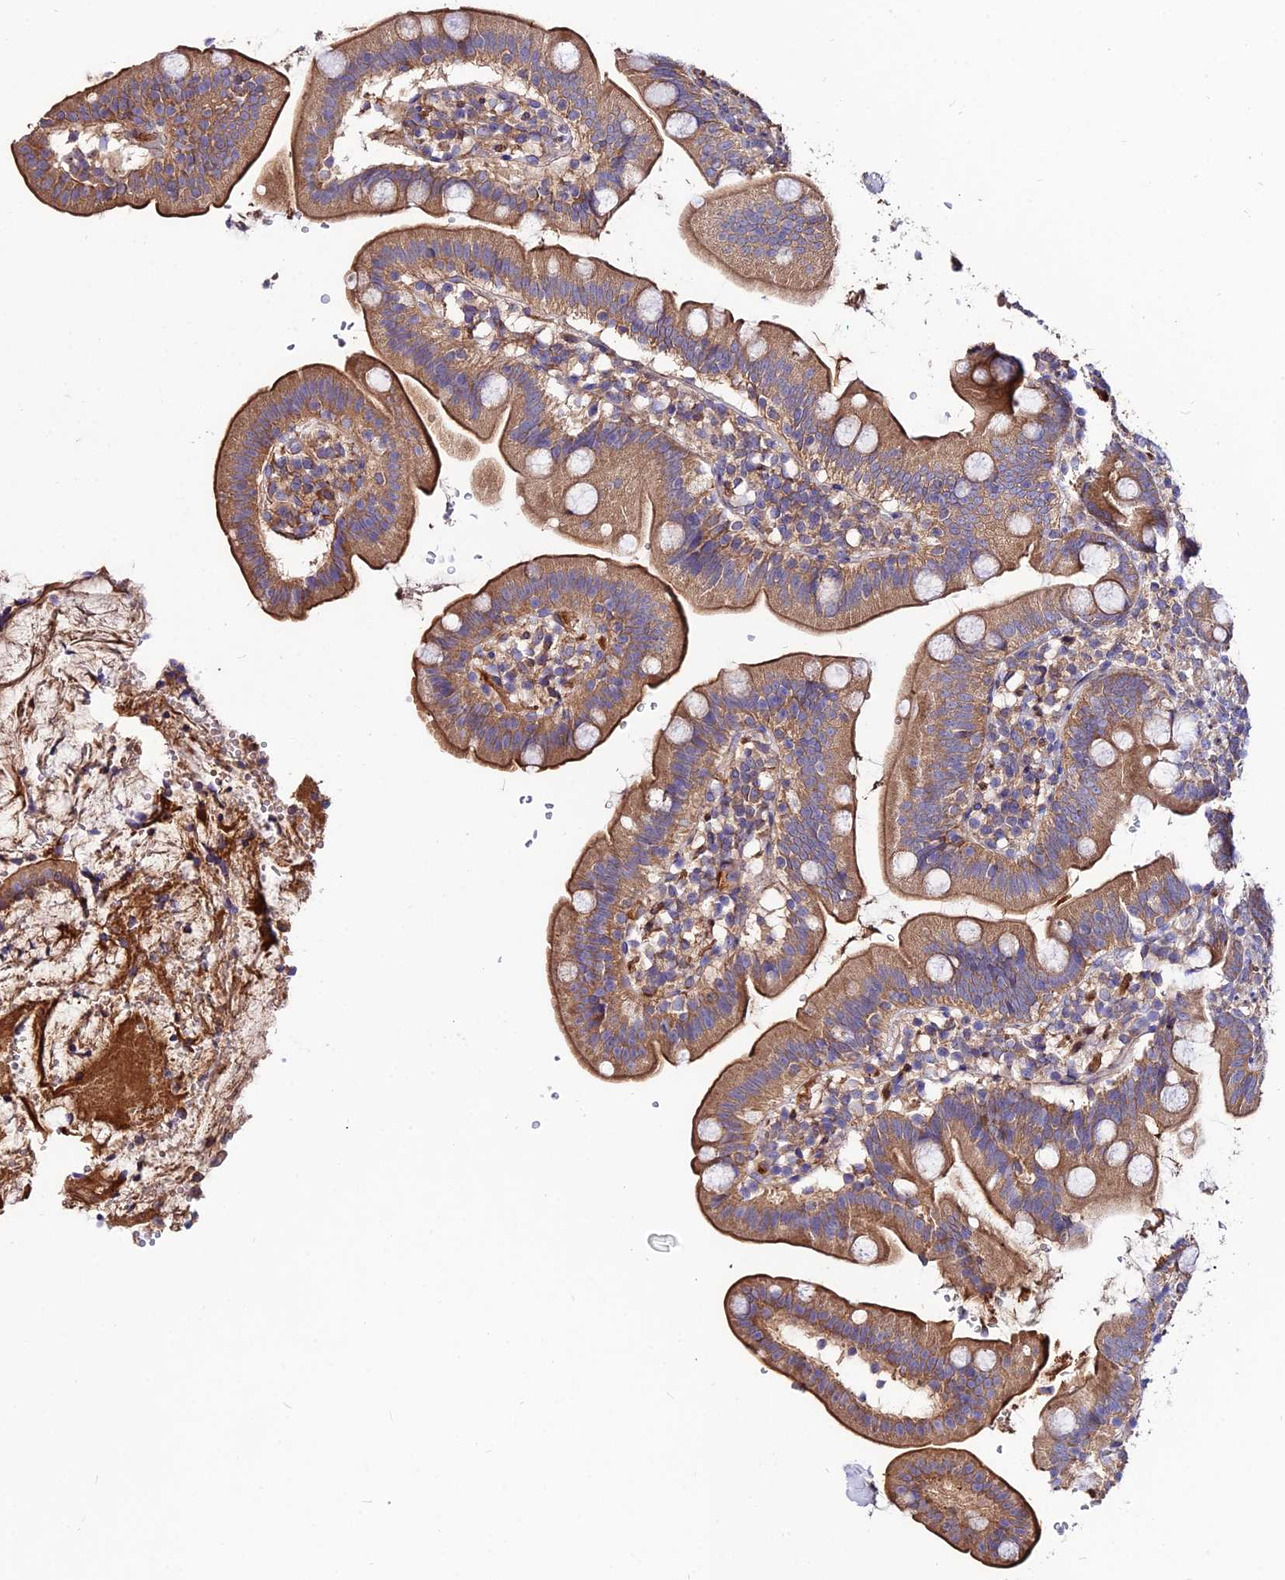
{"staining": {"intensity": "moderate", "quantity": ">75%", "location": "cytoplasmic/membranous"}, "tissue": "duodenum", "cell_type": "Glandular cells", "image_type": "normal", "snomed": [{"axis": "morphology", "description": "Normal tissue, NOS"}, {"axis": "topography", "description": "Duodenum"}], "caption": "DAB immunohistochemical staining of normal duodenum exhibits moderate cytoplasmic/membranous protein staining in approximately >75% of glandular cells.", "gene": "PYM1", "patient": {"sex": "female", "age": 67}}